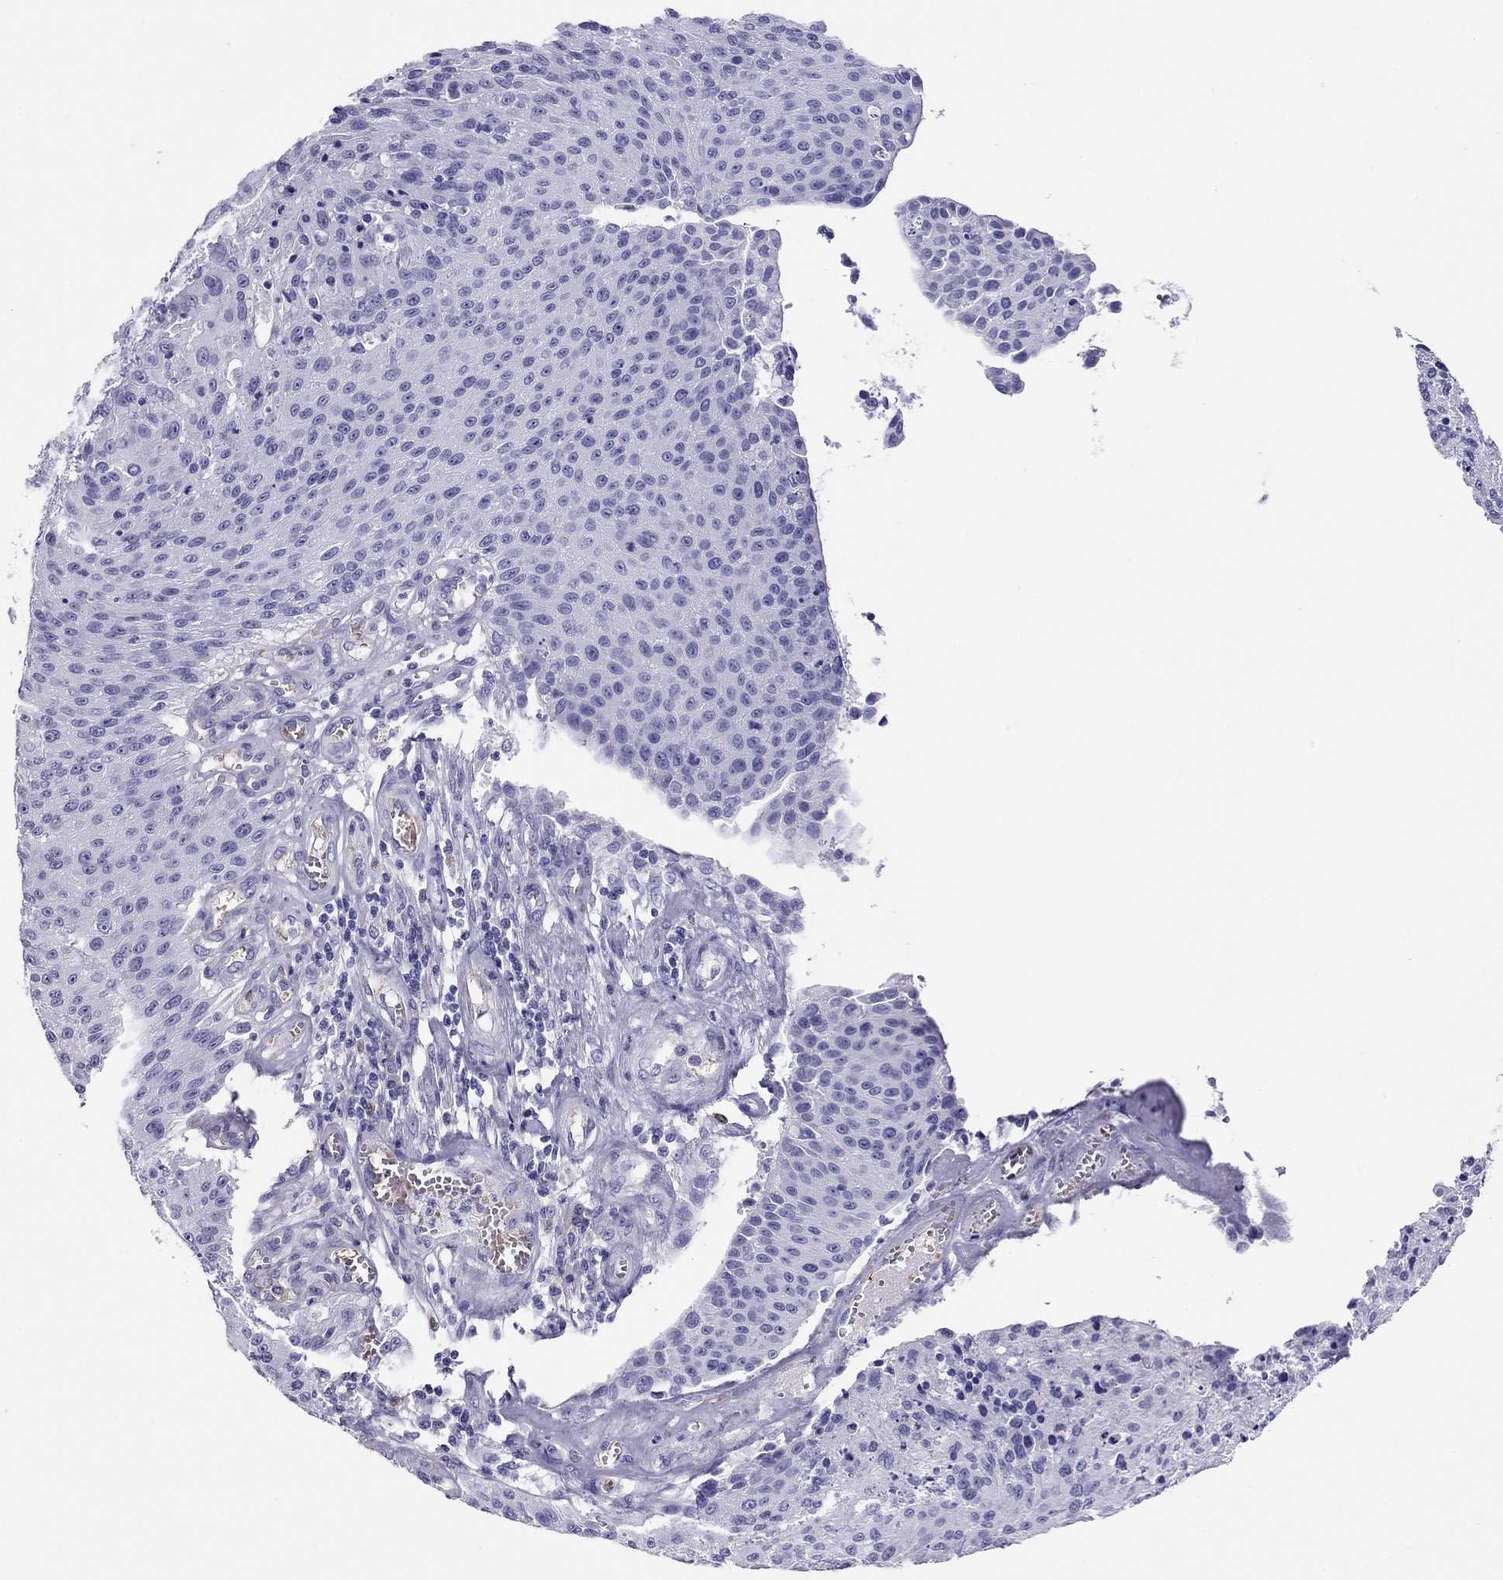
{"staining": {"intensity": "negative", "quantity": "none", "location": "none"}, "tissue": "urothelial cancer", "cell_type": "Tumor cells", "image_type": "cancer", "snomed": [{"axis": "morphology", "description": "Urothelial carcinoma, NOS"}, {"axis": "topography", "description": "Urinary bladder"}], "caption": "High magnification brightfield microscopy of transitional cell carcinoma stained with DAB (3,3'-diaminobenzidine) (brown) and counterstained with hematoxylin (blue): tumor cells show no significant staining.", "gene": "PTPRN", "patient": {"sex": "male", "age": 55}}